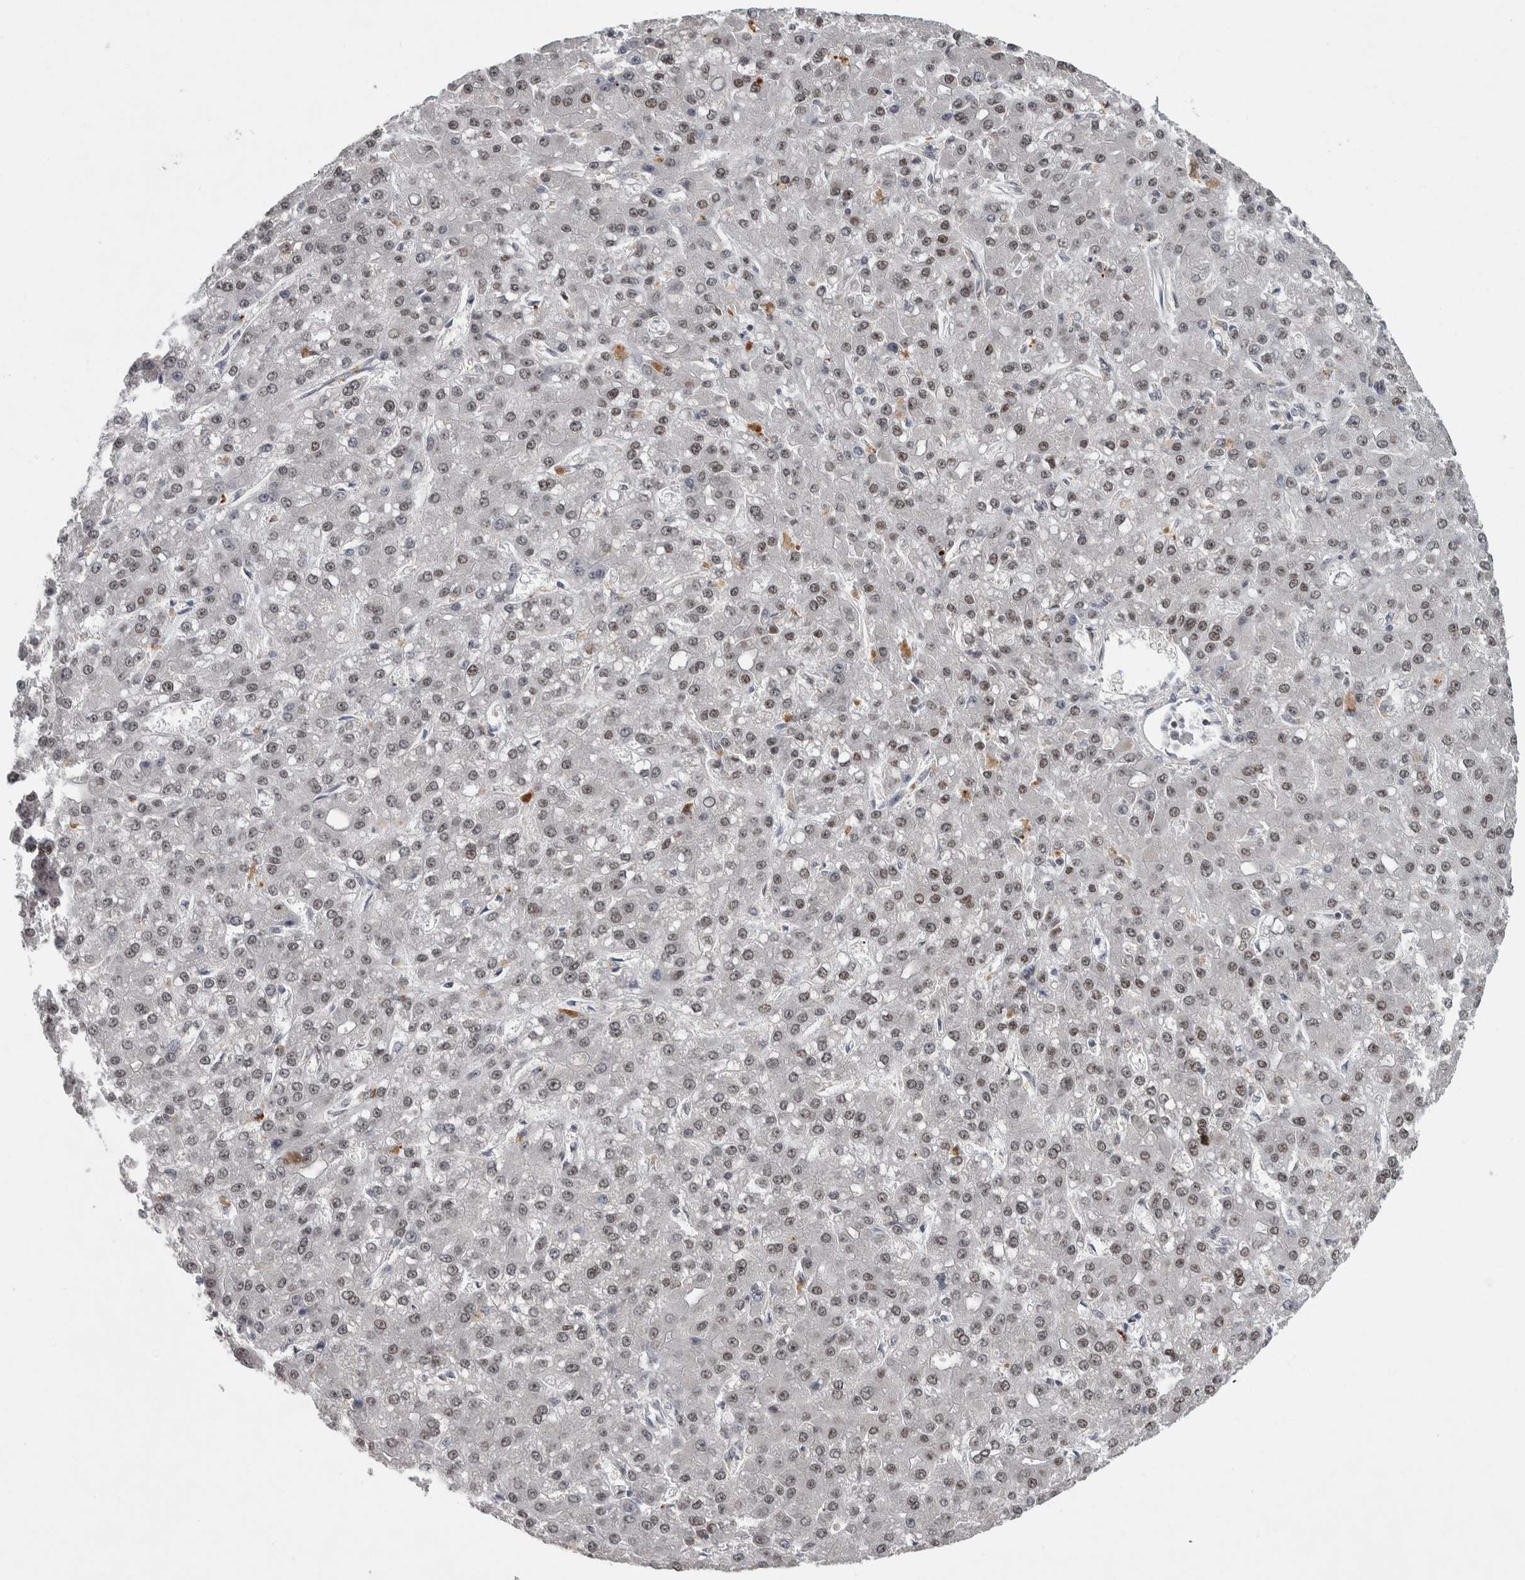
{"staining": {"intensity": "moderate", "quantity": ">75%", "location": "nuclear"}, "tissue": "liver cancer", "cell_type": "Tumor cells", "image_type": "cancer", "snomed": [{"axis": "morphology", "description": "Carcinoma, Hepatocellular, NOS"}, {"axis": "topography", "description": "Liver"}], "caption": "Liver cancer (hepatocellular carcinoma) stained with a brown dye shows moderate nuclear positive positivity in approximately >75% of tumor cells.", "gene": "RBM28", "patient": {"sex": "male", "age": 67}}